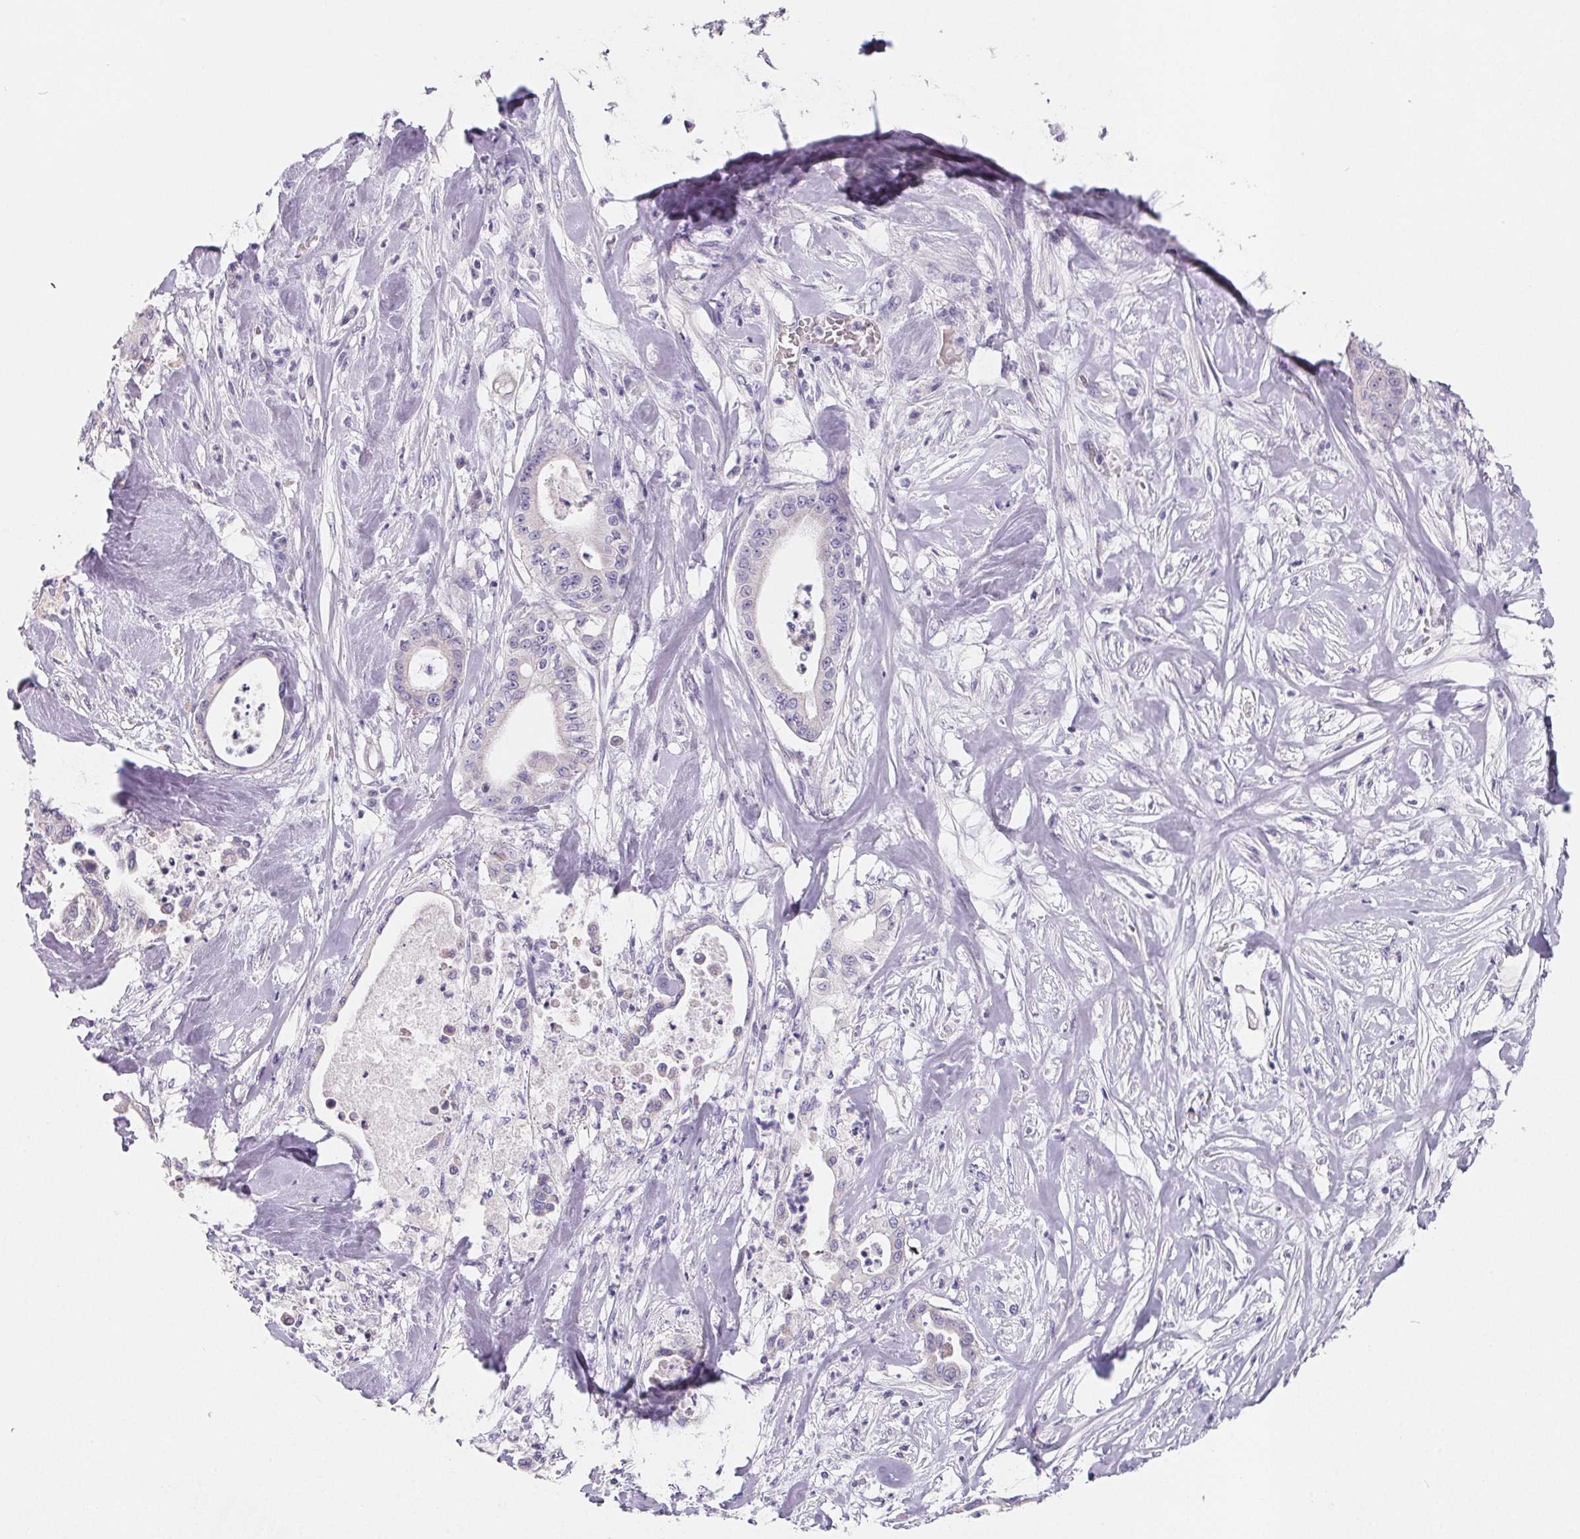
{"staining": {"intensity": "negative", "quantity": "none", "location": "none"}, "tissue": "pancreatic cancer", "cell_type": "Tumor cells", "image_type": "cancer", "snomed": [{"axis": "morphology", "description": "Adenocarcinoma, NOS"}, {"axis": "topography", "description": "Pancreas"}], "caption": "Tumor cells are negative for brown protein staining in adenocarcinoma (pancreatic).", "gene": "FDX1", "patient": {"sex": "male", "age": 71}}